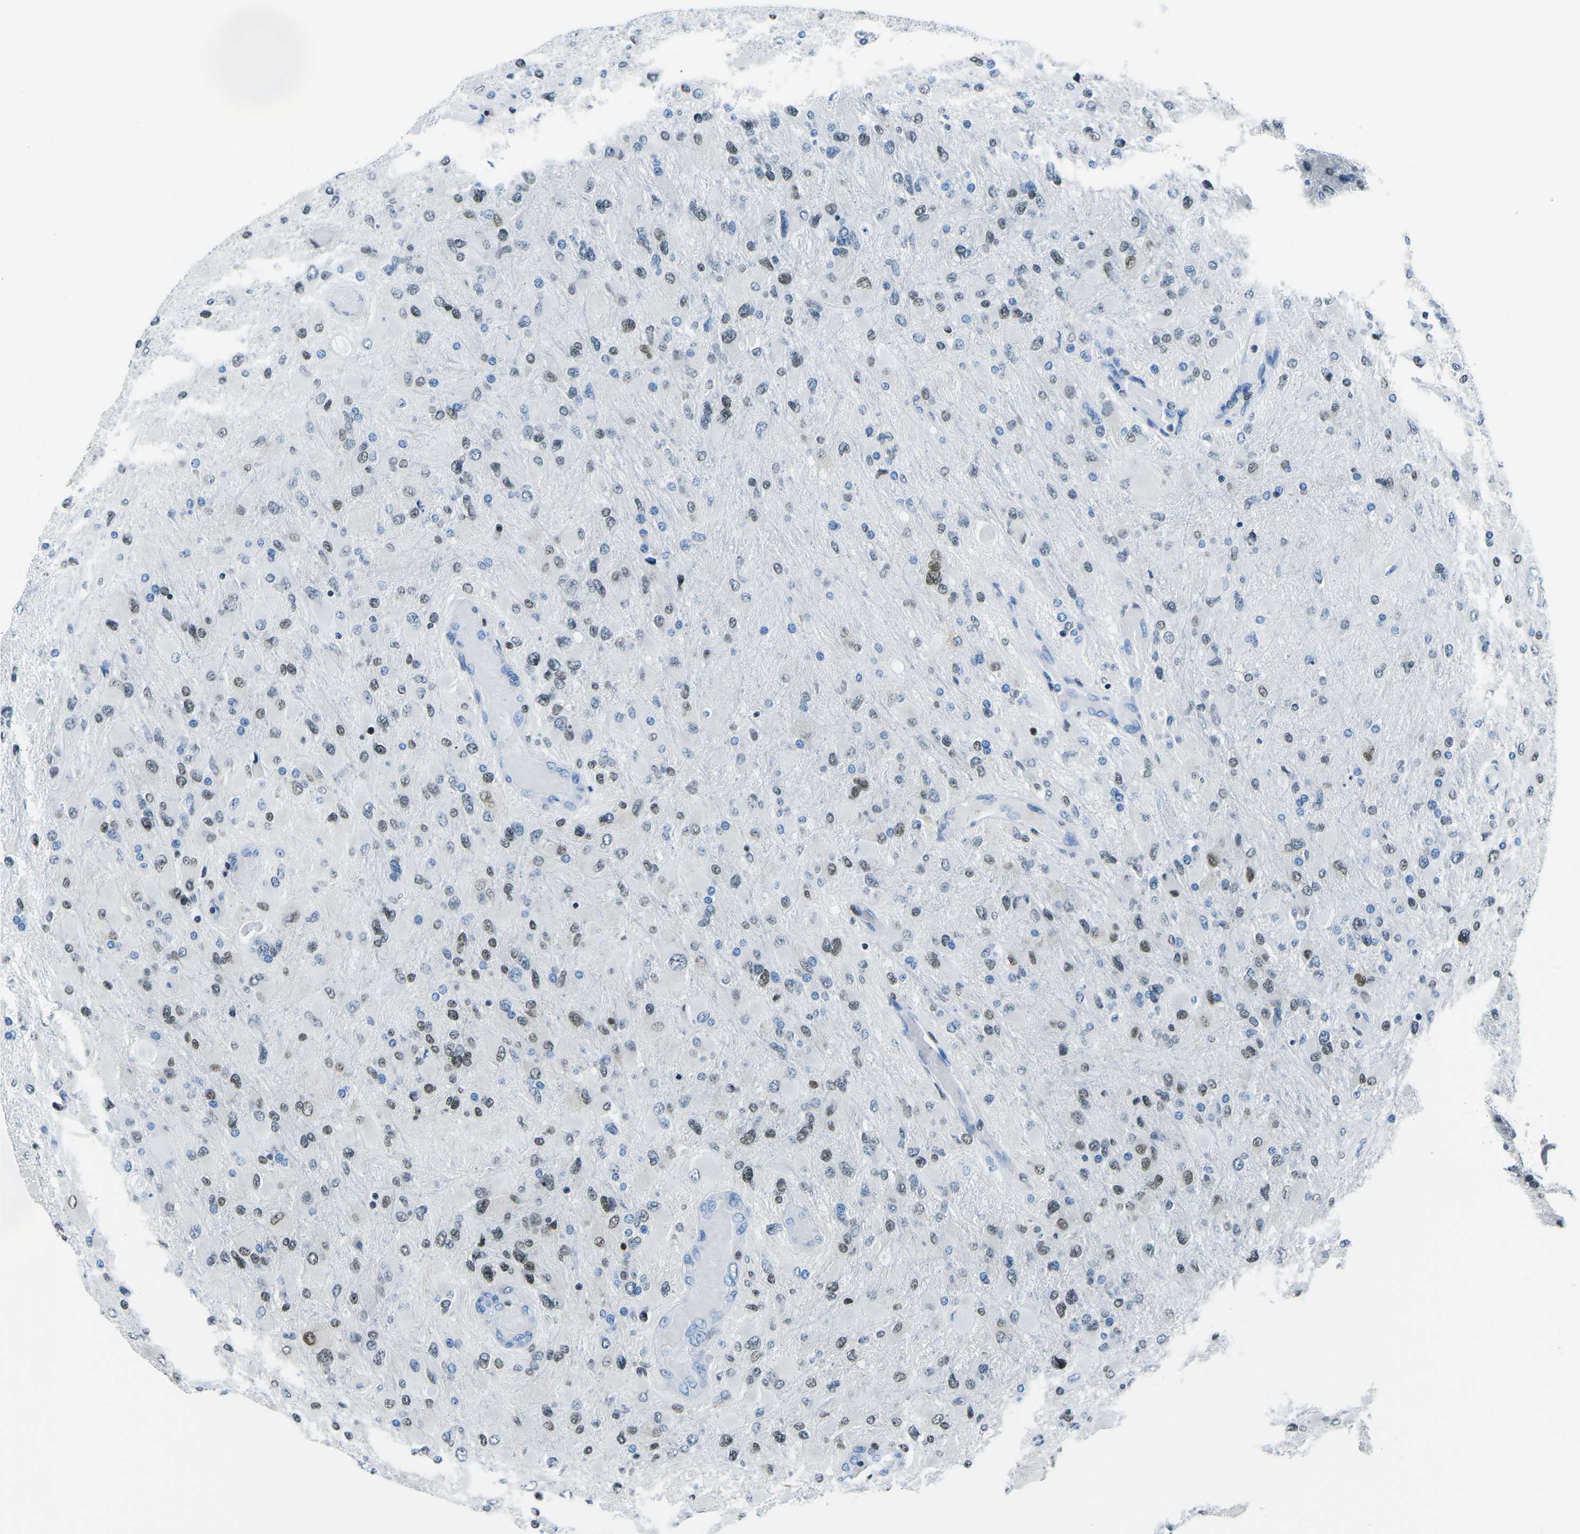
{"staining": {"intensity": "moderate", "quantity": "25%-75%", "location": "nuclear"}, "tissue": "glioma", "cell_type": "Tumor cells", "image_type": "cancer", "snomed": [{"axis": "morphology", "description": "Glioma, malignant, High grade"}, {"axis": "topography", "description": "Cerebral cortex"}], "caption": "Immunohistochemistry (IHC) (DAB) staining of glioma displays moderate nuclear protein staining in approximately 25%-75% of tumor cells.", "gene": "CELF2", "patient": {"sex": "female", "age": 36}}